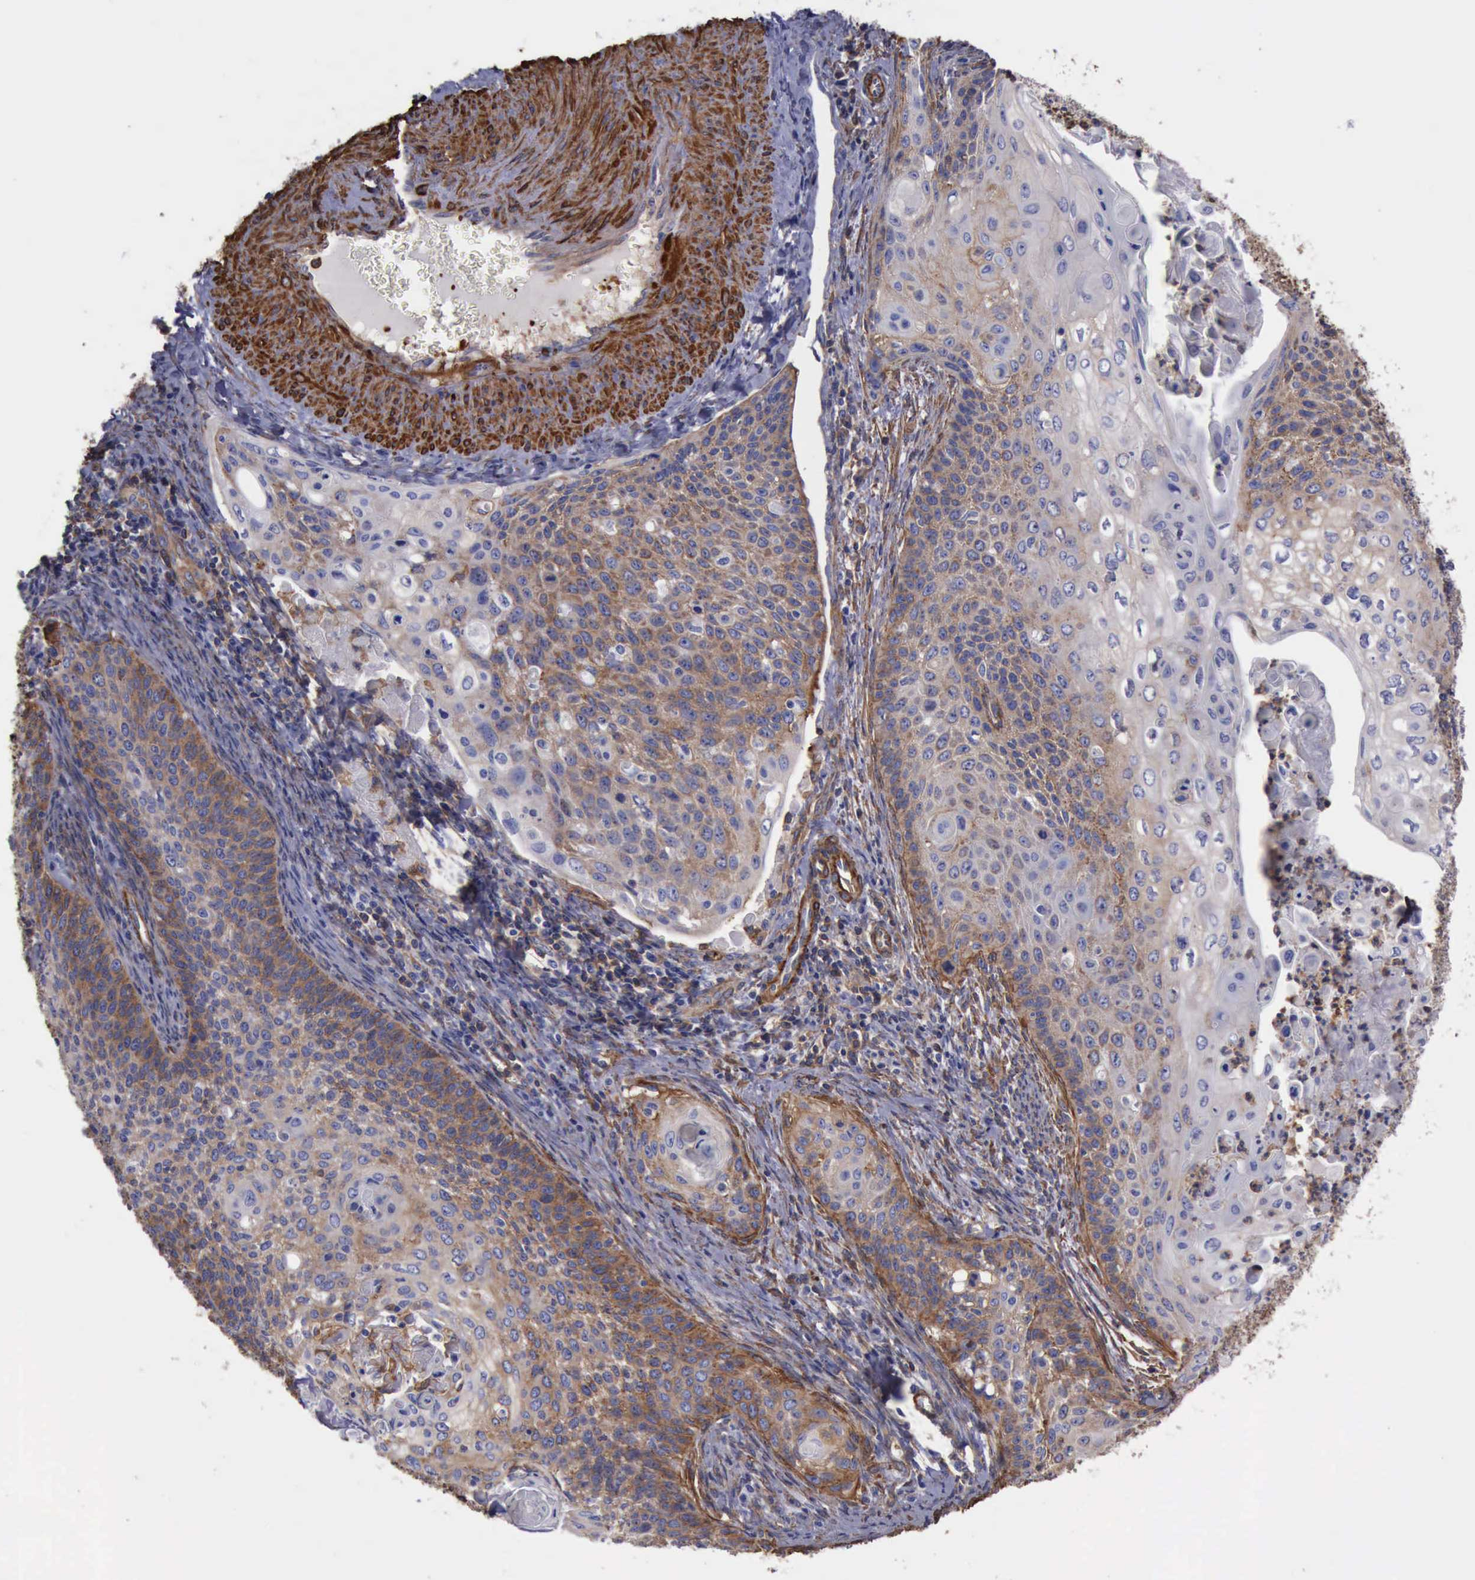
{"staining": {"intensity": "strong", "quantity": "25%-75%", "location": "cytoplasmic/membranous"}, "tissue": "cervical cancer", "cell_type": "Tumor cells", "image_type": "cancer", "snomed": [{"axis": "morphology", "description": "Squamous cell carcinoma, NOS"}, {"axis": "topography", "description": "Cervix"}], "caption": "DAB (3,3'-diaminobenzidine) immunohistochemical staining of cervical cancer (squamous cell carcinoma) demonstrates strong cytoplasmic/membranous protein expression in approximately 25%-75% of tumor cells.", "gene": "FLNA", "patient": {"sex": "female", "age": 33}}